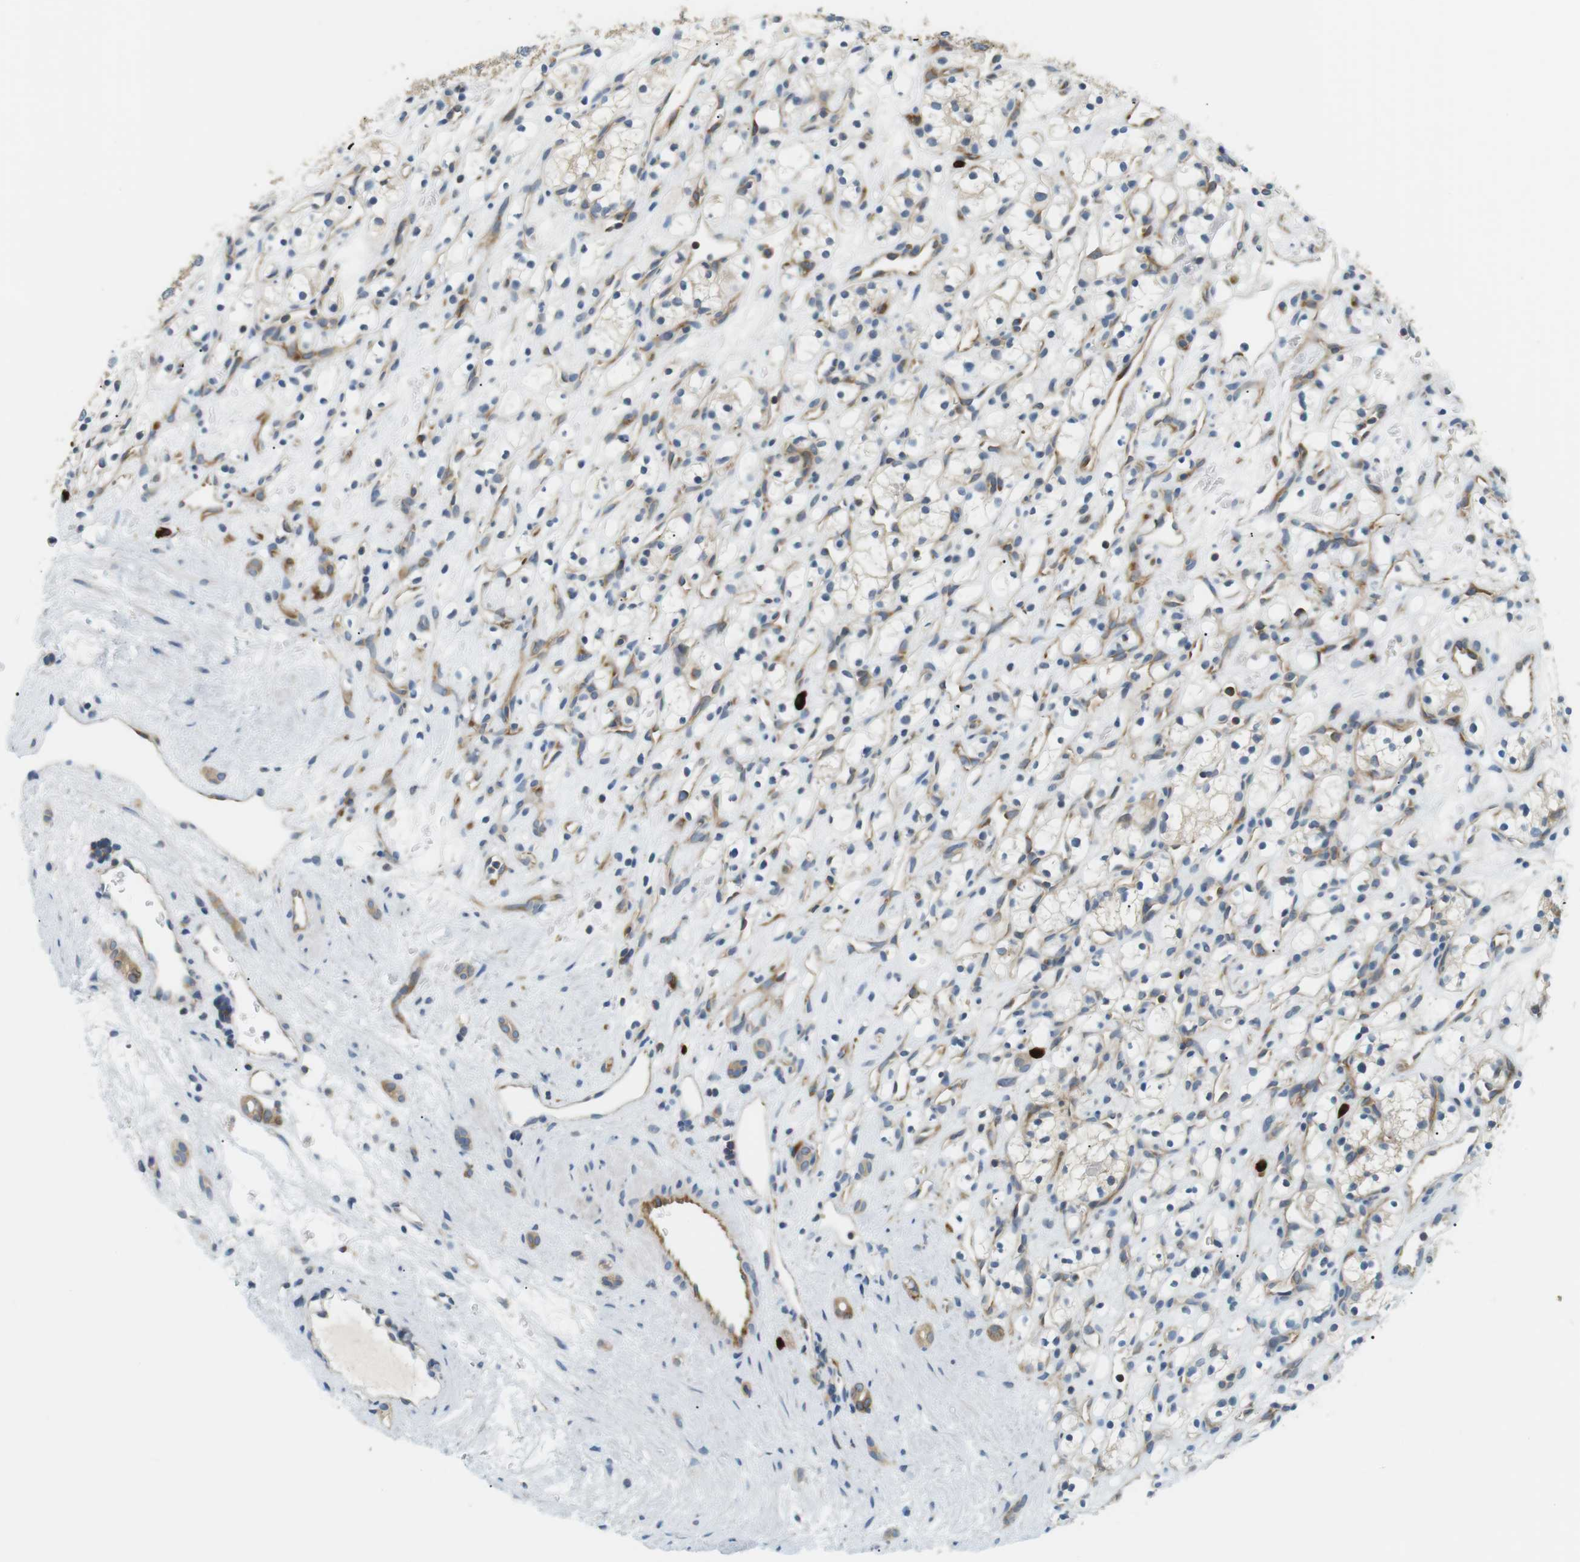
{"staining": {"intensity": "negative", "quantity": "none", "location": "none"}, "tissue": "renal cancer", "cell_type": "Tumor cells", "image_type": "cancer", "snomed": [{"axis": "morphology", "description": "Adenocarcinoma, NOS"}, {"axis": "topography", "description": "Kidney"}], "caption": "DAB immunohistochemical staining of human renal adenocarcinoma displays no significant expression in tumor cells.", "gene": "TMEM200A", "patient": {"sex": "female", "age": 60}}